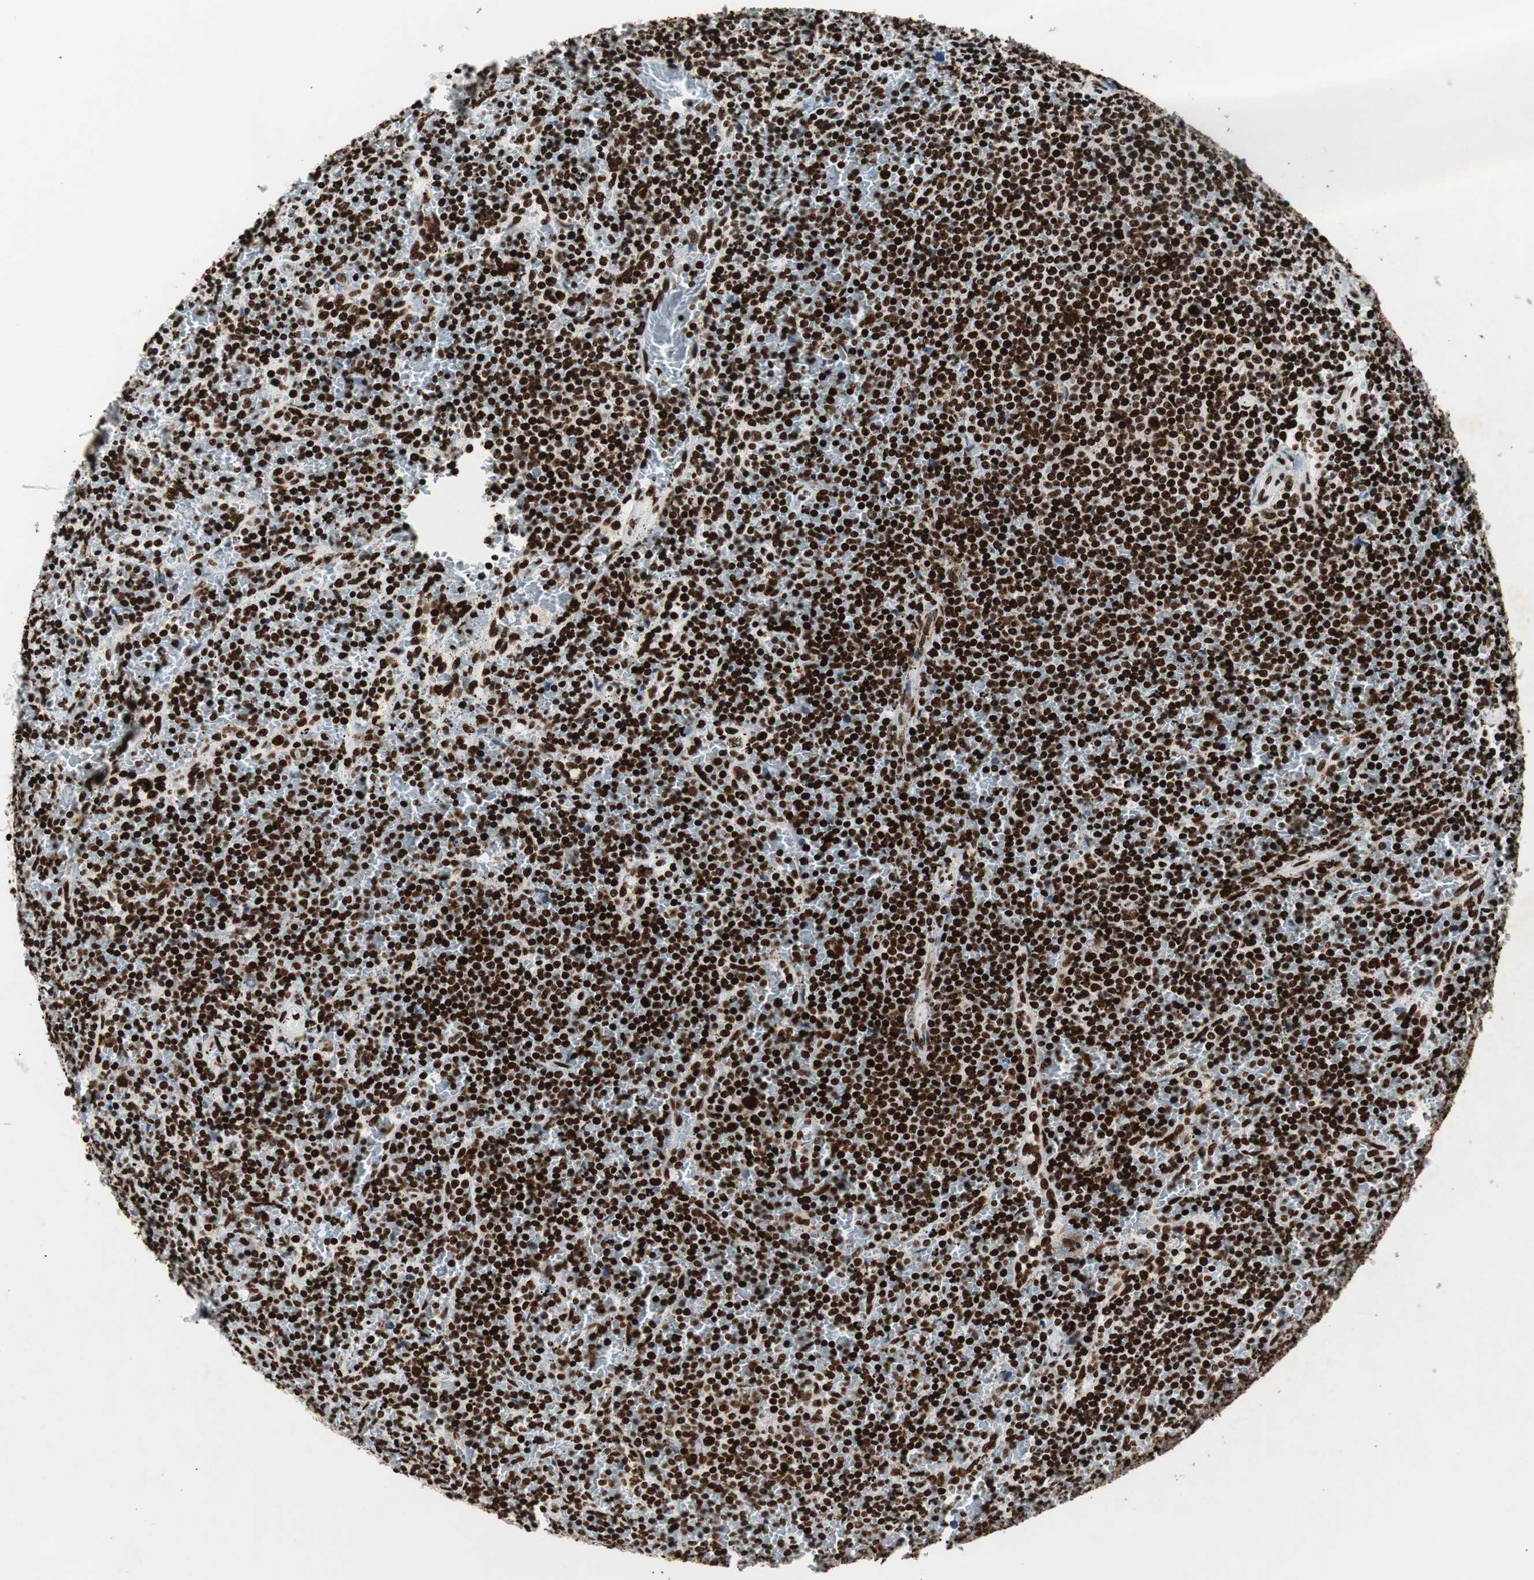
{"staining": {"intensity": "strong", "quantity": ">75%", "location": "nuclear"}, "tissue": "lymphoma", "cell_type": "Tumor cells", "image_type": "cancer", "snomed": [{"axis": "morphology", "description": "Malignant lymphoma, non-Hodgkin's type, Low grade"}, {"axis": "topography", "description": "Spleen"}], "caption": "Low-grade malignant lymphoma, non-Hodgkin's type stained with a brown dye exhibits strong nuclear positive positivity in approximately >75% of tumor cells.", "gene": "NCL", "patient": {"sex": "female", "age": 77}}